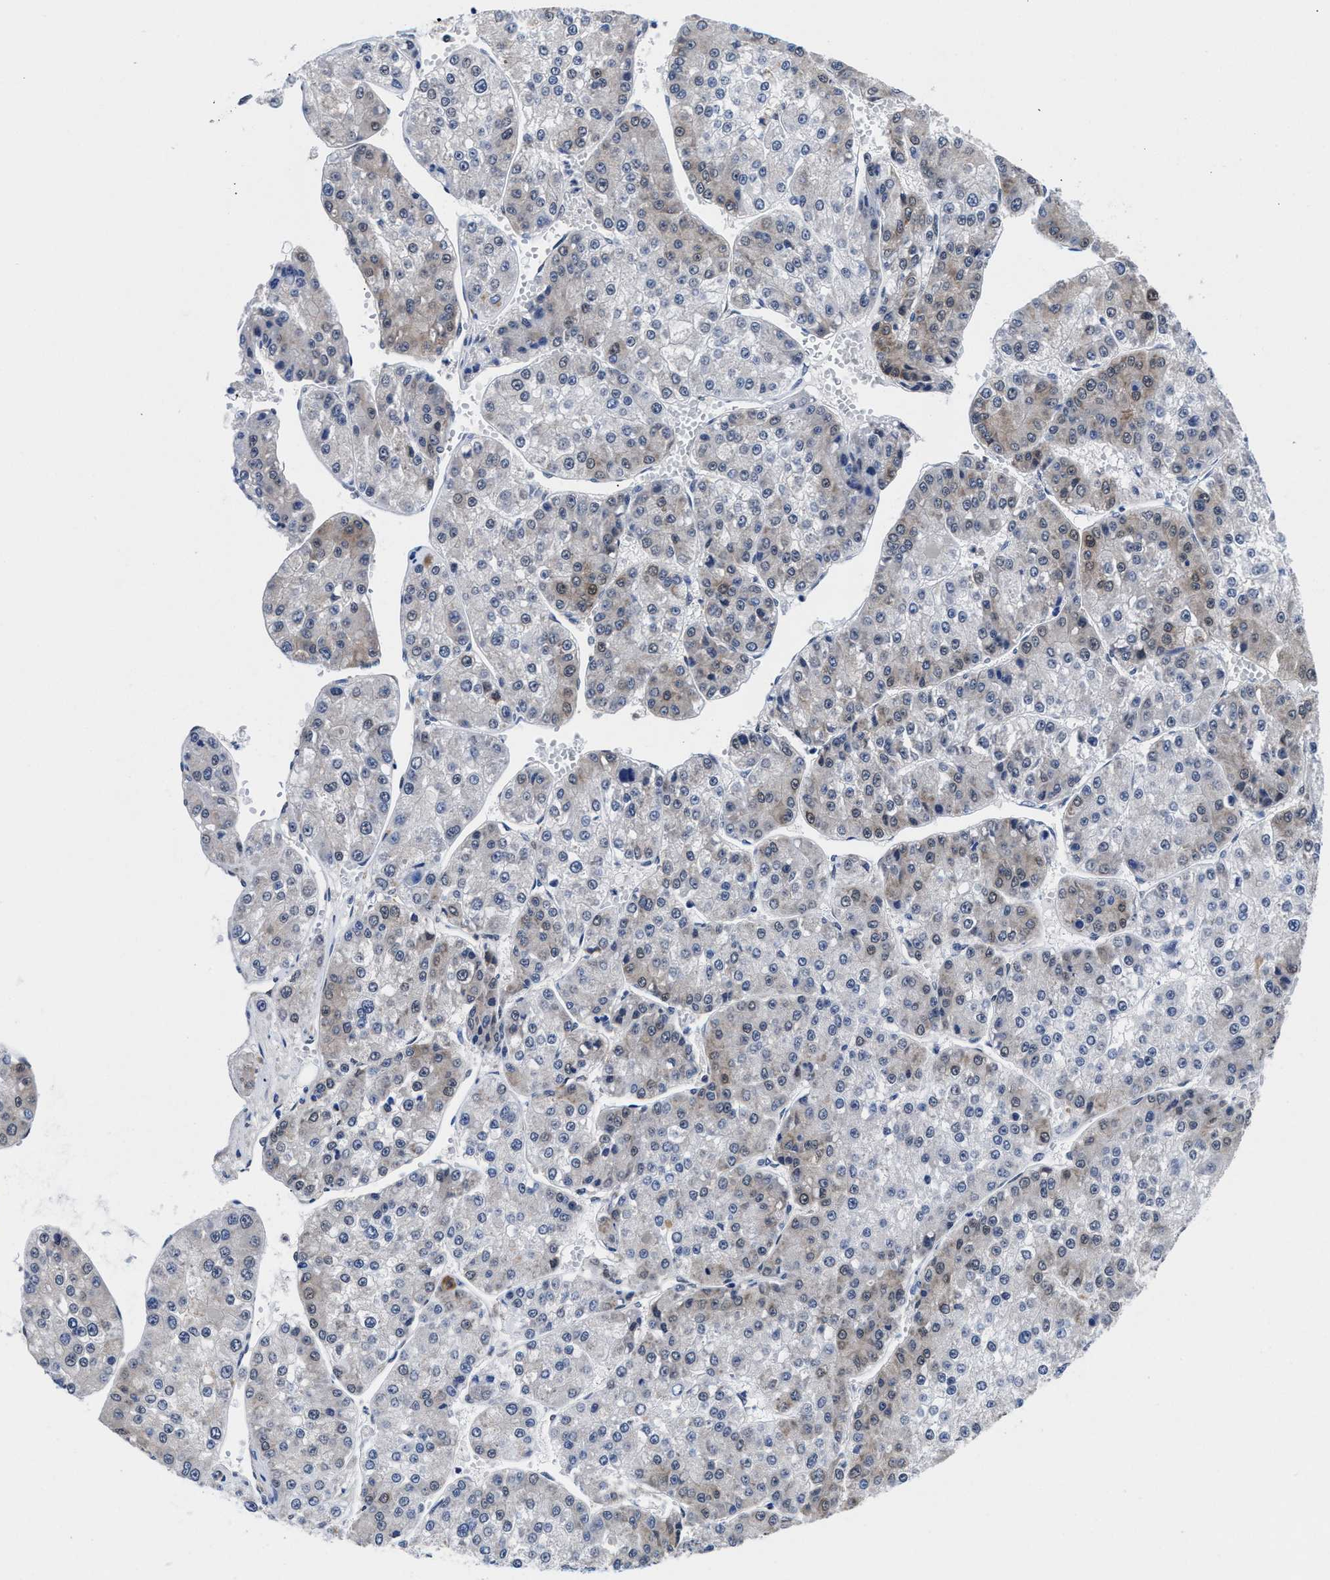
{"staining": {"intensity": "weak", "quantity": "<25%", "location": "cytoplasmic/membranous"}, "tissue": "liver cancer", "cell_type": "Tumor cells", "image_type": "cancer", "snomed": [{"axis": "morphology", "description": "Carcinoma, Hepatocellular, NOS"}, {"axis": "topography", "description": "Liver"}], "caption": "The immunohistochemistry (IHC) histopathology image has no significant expression in tumor cells of hepatocellular carcinoma (liver) tissue.", "gene": "ACLY", "patient": {"sex": "female", "age": 73}}